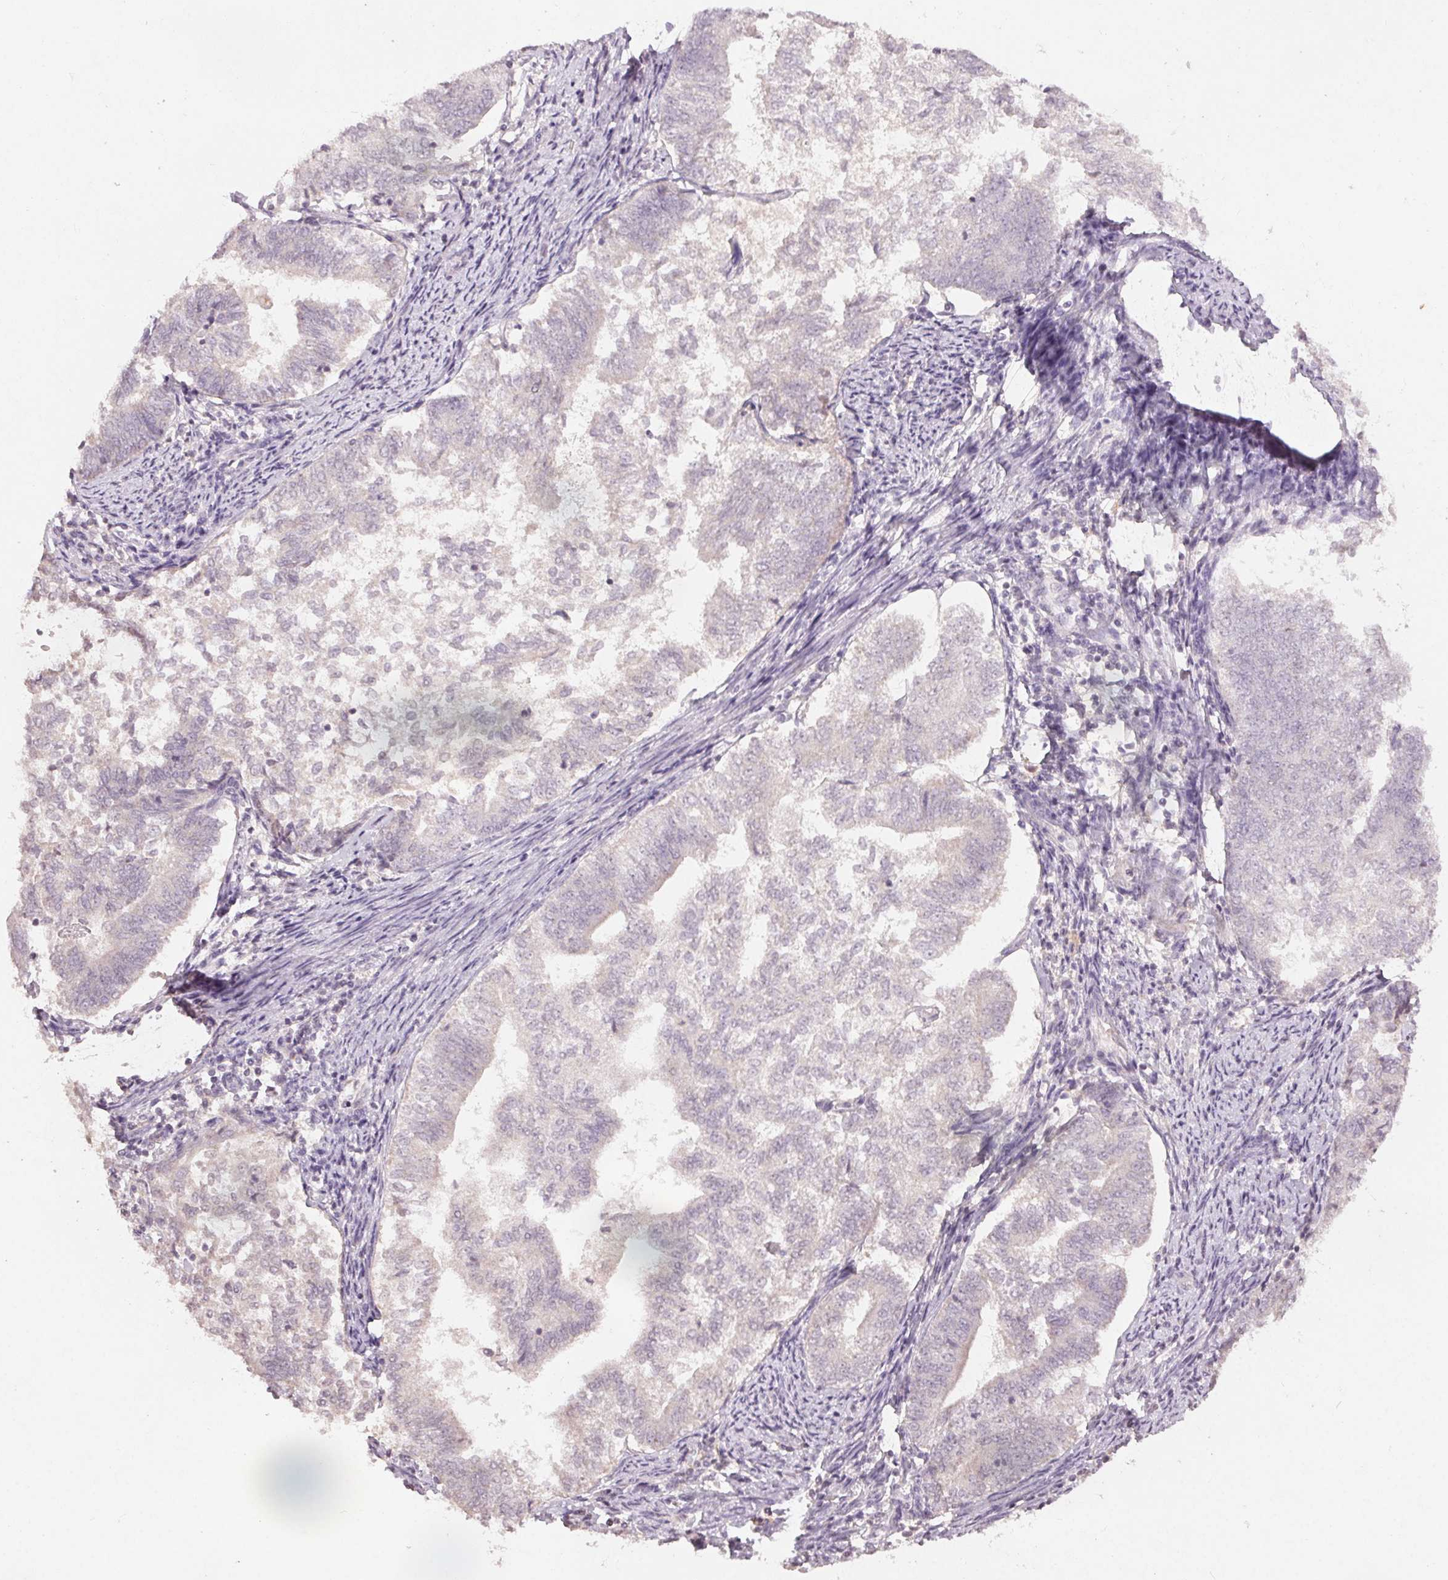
{"staining": {"intensity": "negative", "quantity": "none", "location": "none"}, "tissue": "endometrial cancer", "cell_type": "Tumor cells", "image_type": "cancer", "snomed": [{"axis": "morphology", "description": "Adenocarcinoma, NOS"}, {"axis": "topography", "description": "Endometrium"}], "caption": "DAB immunohistochemical staining of human endometrial cancer exhibits no significant staining in tumor cells.", "gene": "KLRC3", "patient": {"sex": "female", "age": 65}}